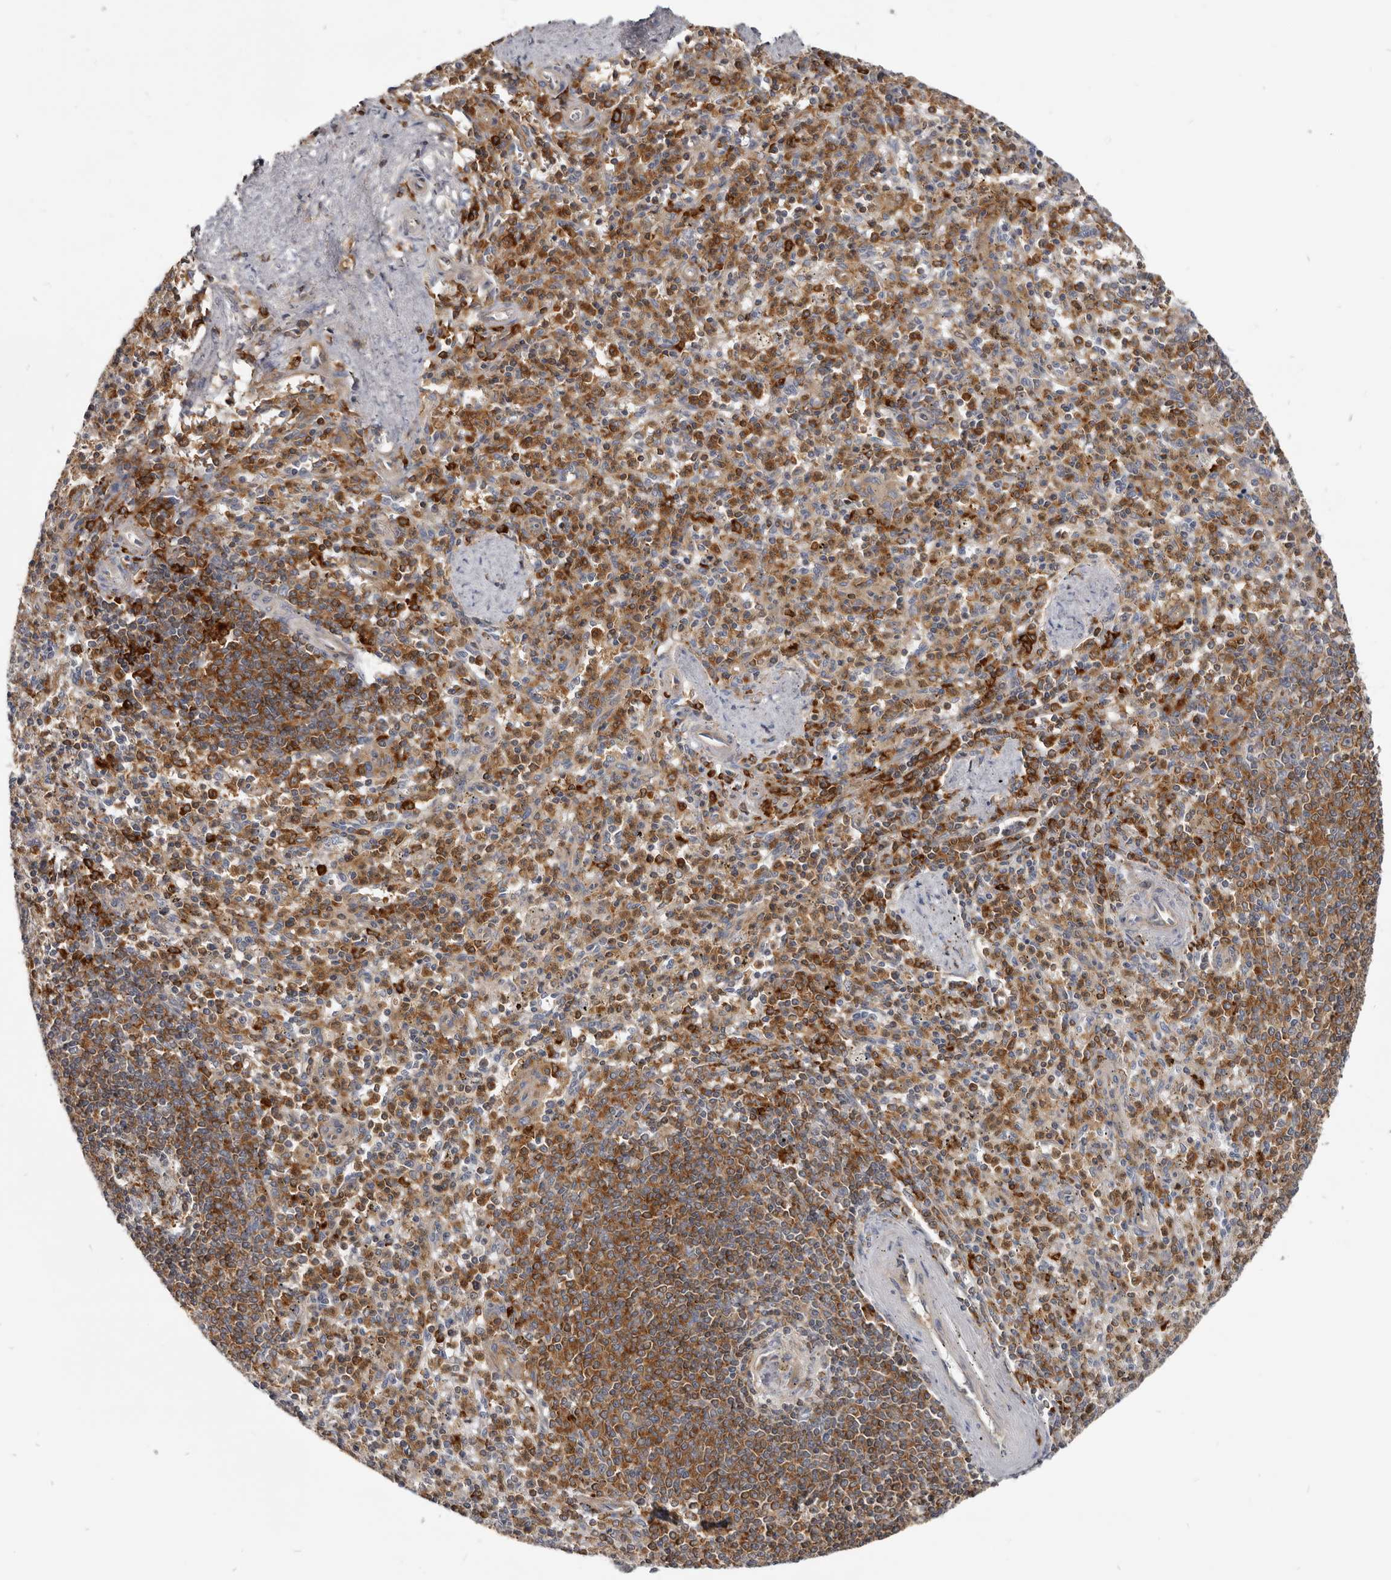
{"staining": {"intensity": "strong", "quantity": "25%-75%", "location": "cytoplasmic/membranous"}, "tissue": "spleen", "cell_type": "Cells in red pulp", "image_type": "normal", "snomed": [{"axis": "morphology", "description": "Normal tissue, NOS"}, {"axis": "topography", "description": "Spleen"}], "caption": "Spleen stained for a protein (brown) reveals strong cytoplasmic/membranous positive staining in approximately 25%-75% of cells in red pulp.", "gene": "CBL", "patient": {"sex": "male", "age": 72}}